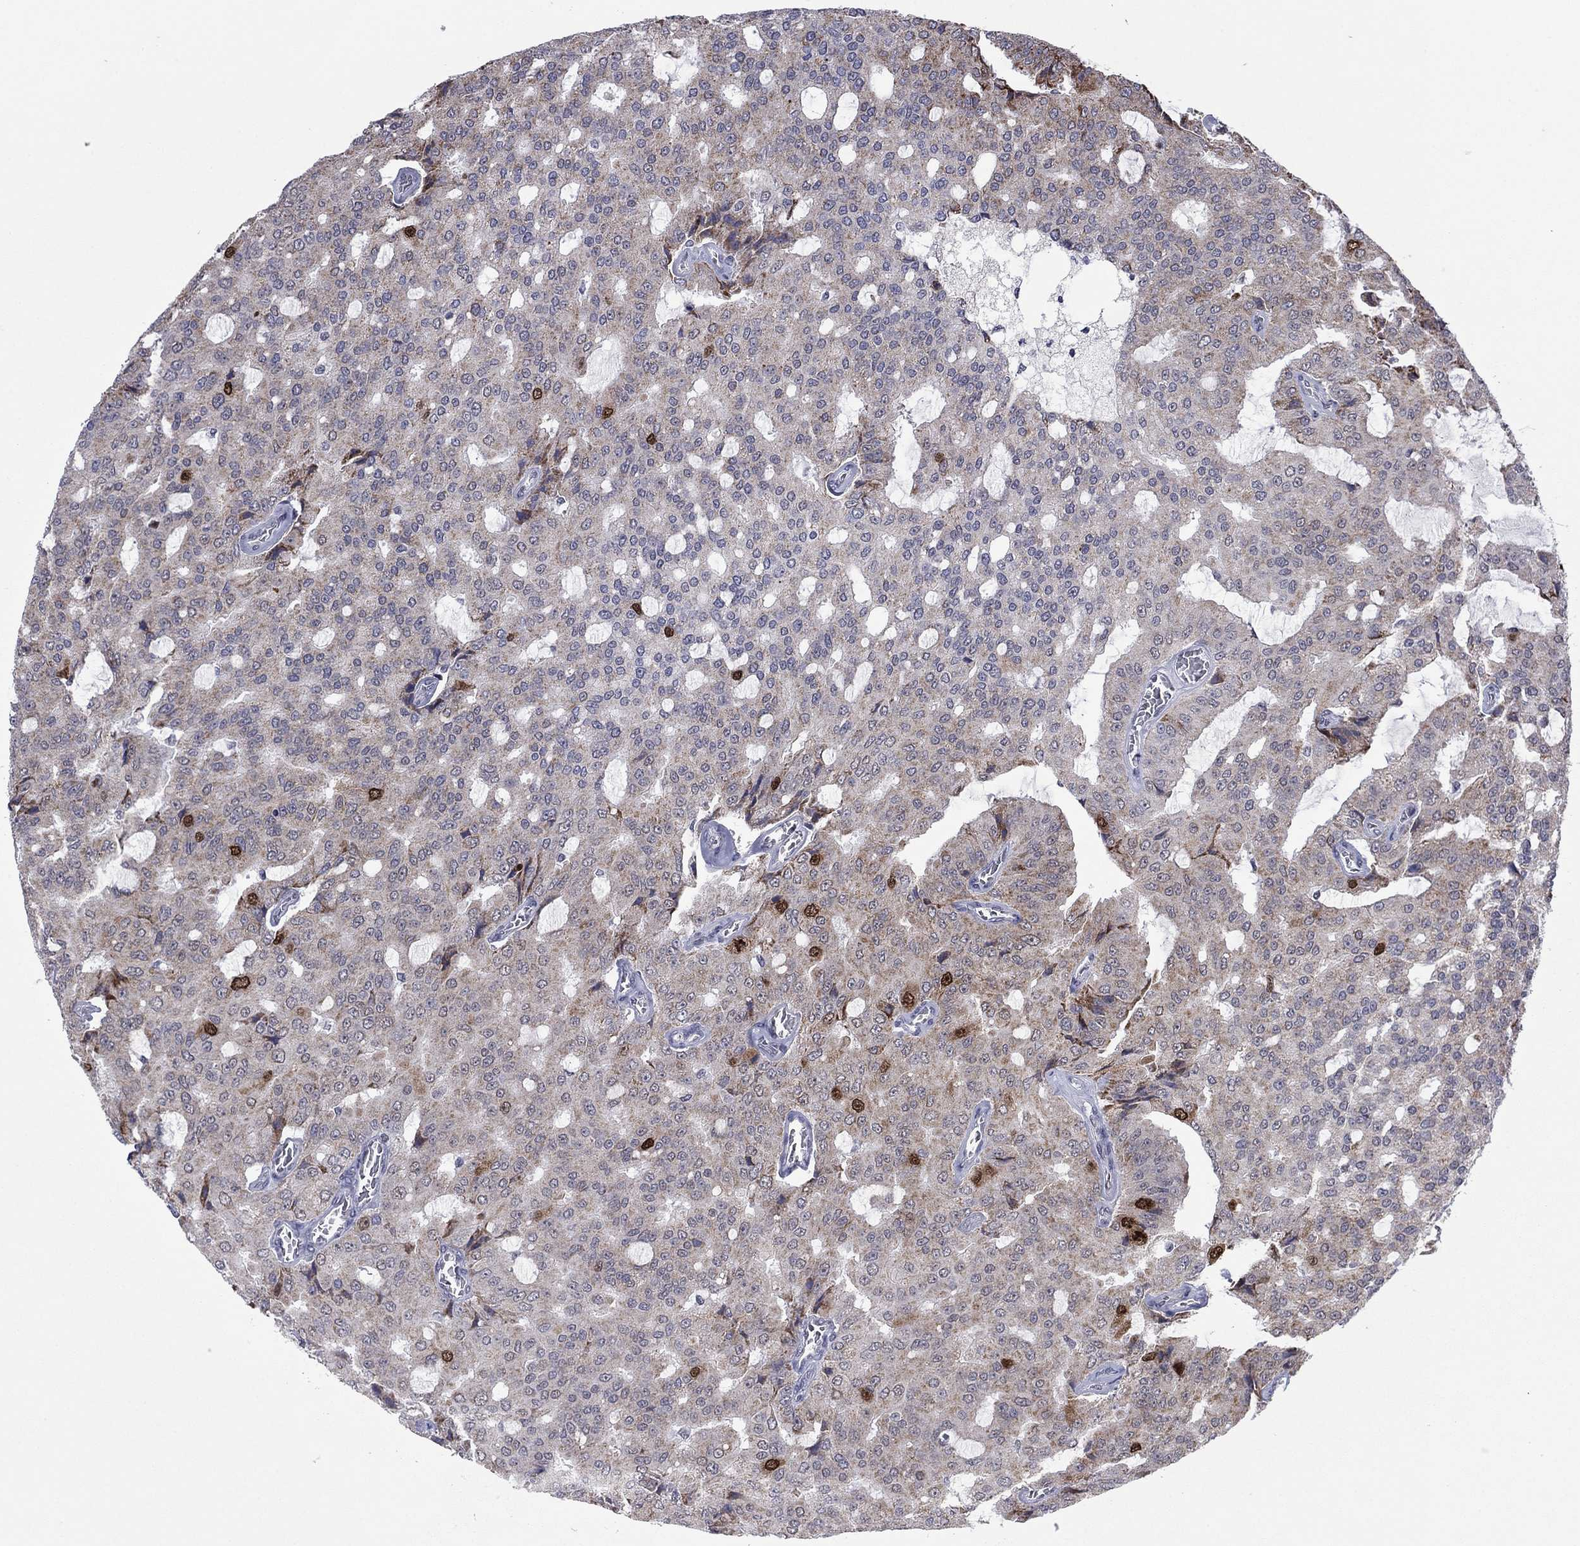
{"staining": {"intensity": "strong", "quantity": "<25%", "location": "nuclear"}, "tissue": "prostate cancer", "cell_type": "Tumor cells", "image_type": "cancer", "snomed": [{"axis": "morphology", "description": "Adenocarcinoma, NOS"}, {"axis": "topography", "description": "Prostate and seminal vesicle, NOS"}, {"axis": "topography", "description": "Prostate"}], "caption": "Tumor cells demonstrate medium levels of strong nuclear positivity in approximately <25% of cells in adenocarcinoma (prostate).", "gene": "CDCA5", "patient": {"sex": "male", "age": 67}}